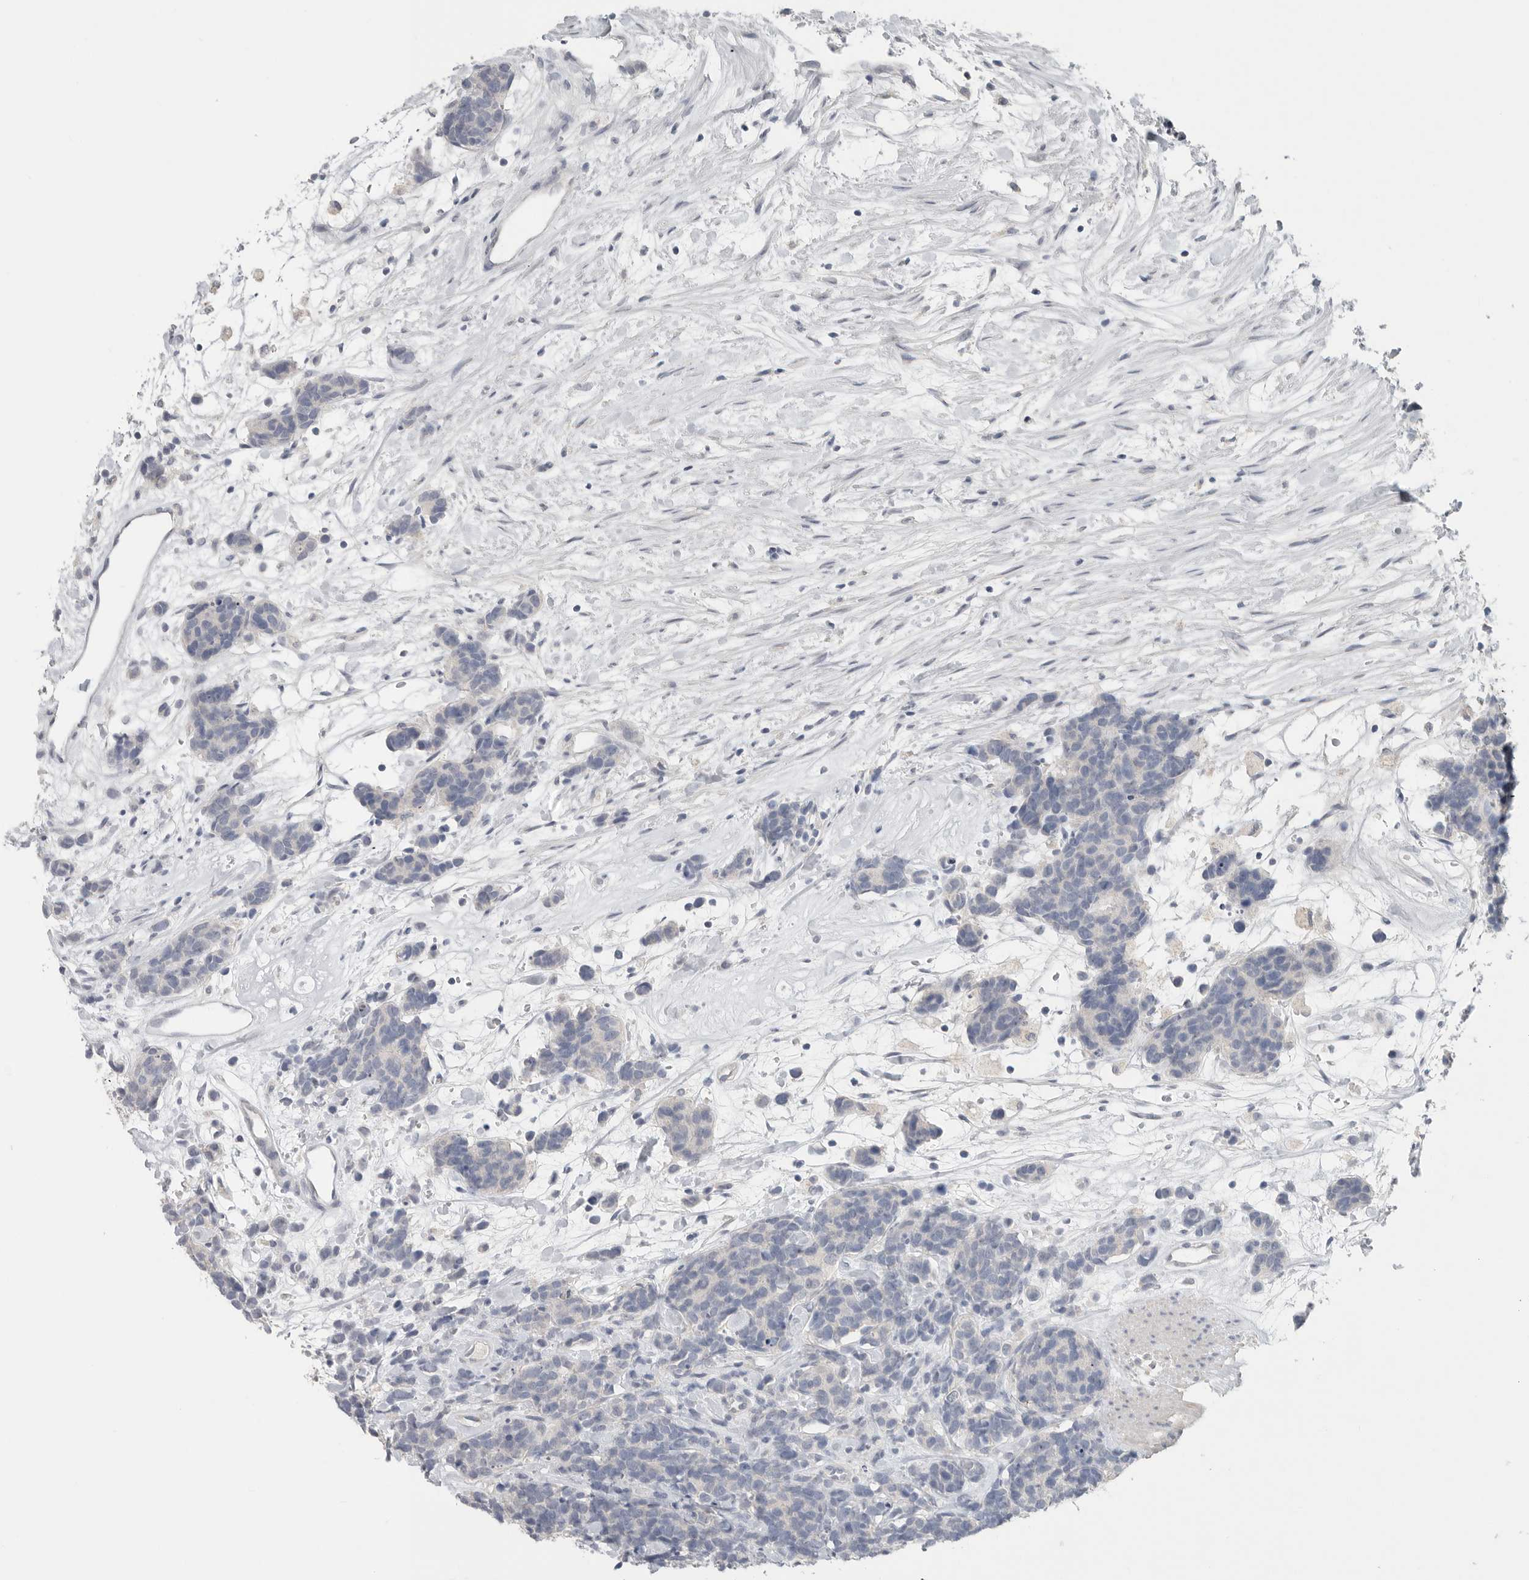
{"staining": {"intensity": "negative", "quantity": "none", "location": "none"}, "tissue": "carcinoid", "cell_type": "Tumor cells", "image_type": "cancer", "snomed": [{"axis": "morphology", "description": "Carcinoma, NOS"}, {"axis": "morphology", "description": "Carcinoid, malignant, NOS"}, {"axis": "topography", "description": "Urinary bladder"}], "caption": "DAB (3,3'-diaminobenzidine) immunohistochemical staining of carcinoid (malignant) displays no significant expression in tumor cells. (Stains: DAB (3,3'-diaminobenzidine) immunohistochemistry (IHC) with hematoxylin counter stain, Microscopy: brightfield microscopy at high magnification).", "gene": "REG4", "patient": {"sex": "male", "age": 57}}